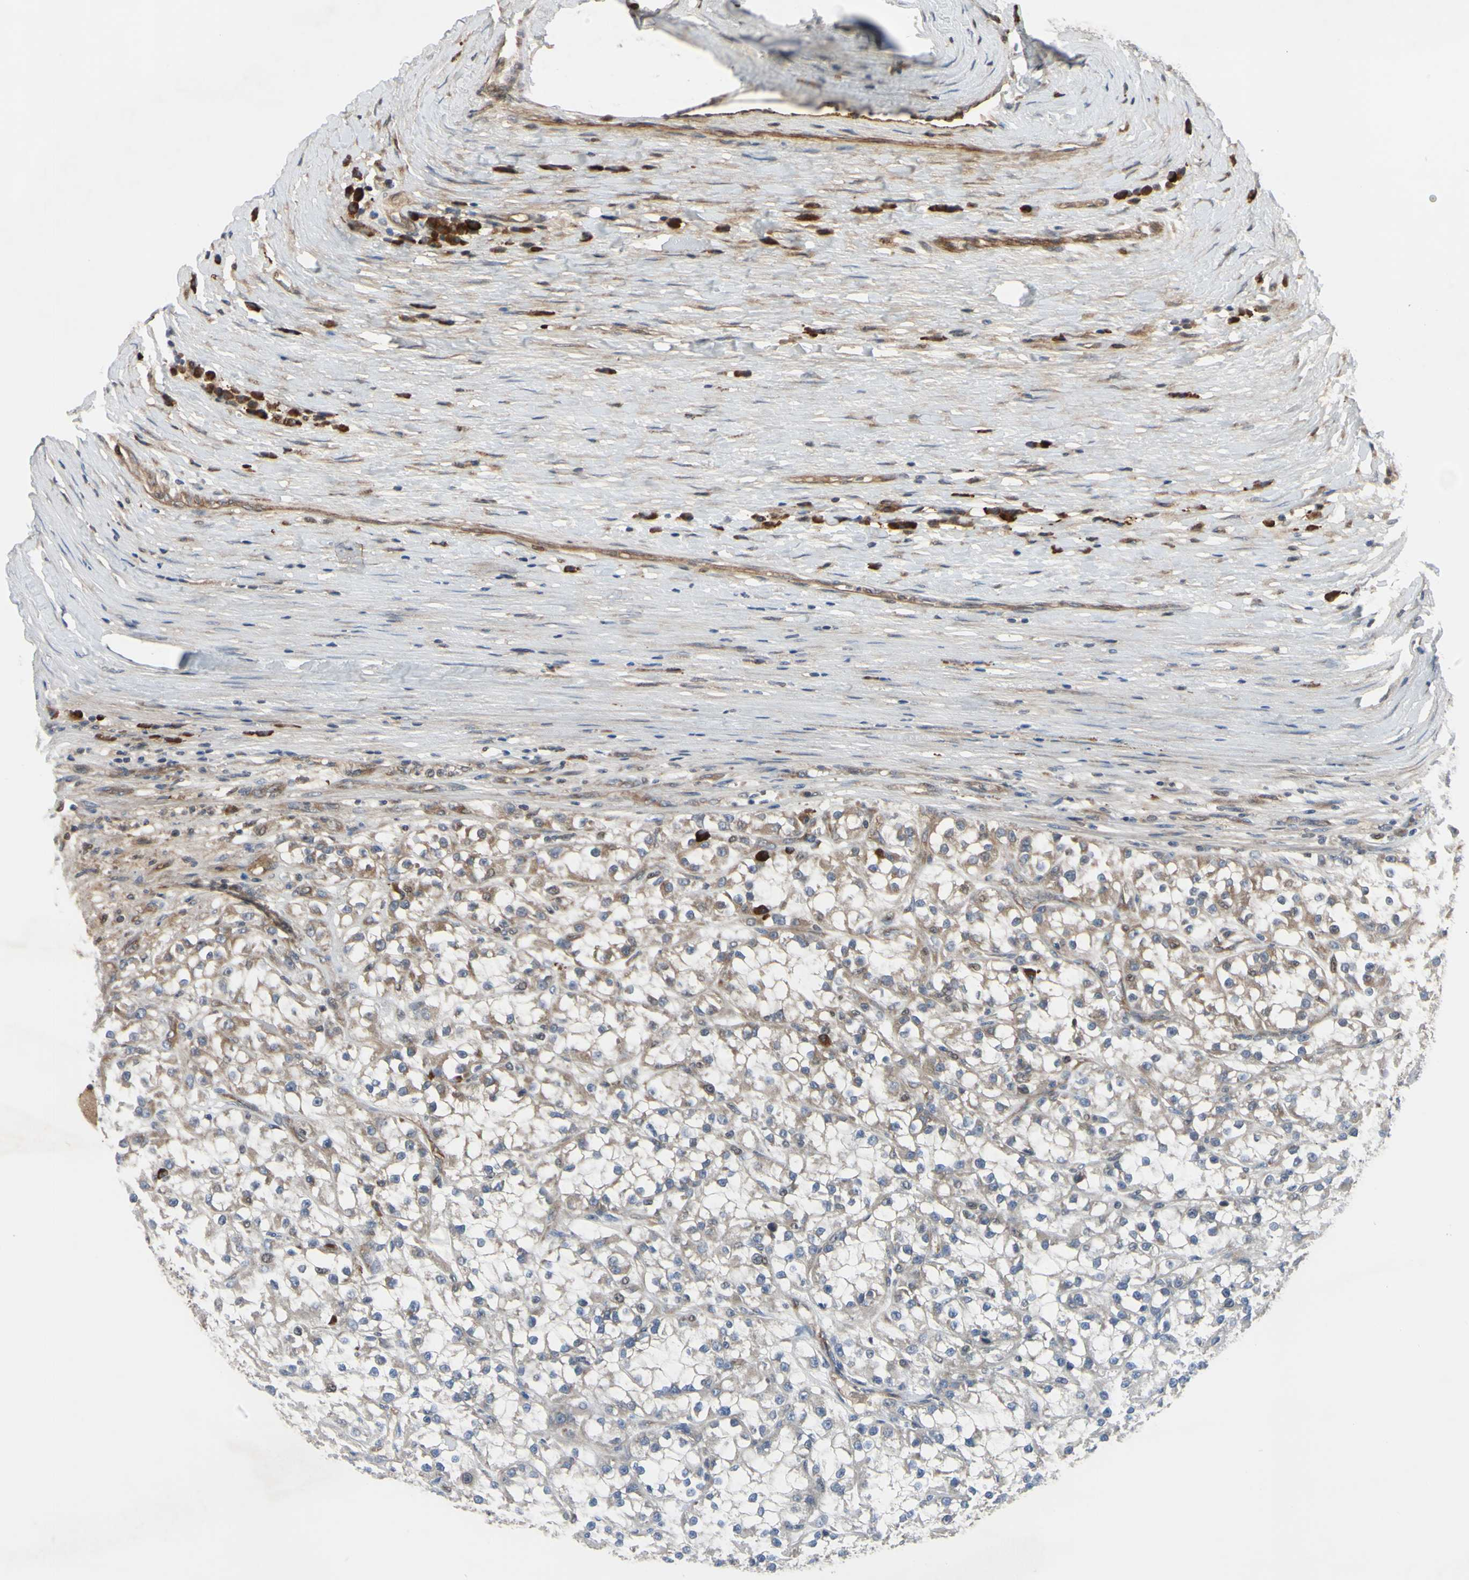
{"staining": {"intensity": "moderate", "quantity": "25%-75%", "location": "cytoplasmic/membranous"}, "tissue": "renal cancer", "cell_type": "Tumor cells", "image_type": "cancer", "snomed": [{"axis": "morphology", "description": "Adenocarcinoma, NOS"}, {"axis": "topography", "description": "Kidney"}], "caption": "A medium amount of moderate cytoplasmic/membranous positivity is present in about 25%-75% of tumor cells in adenocarcinoma (renal) tissue. Using DAB (3,3'-diaminobenzidine) (brown) and hematoxylin (blue) stains, captured at high magnification using brightfield microscopy.", "gene": "XIAP", "patient": {"sex": "female", "age": 52}}